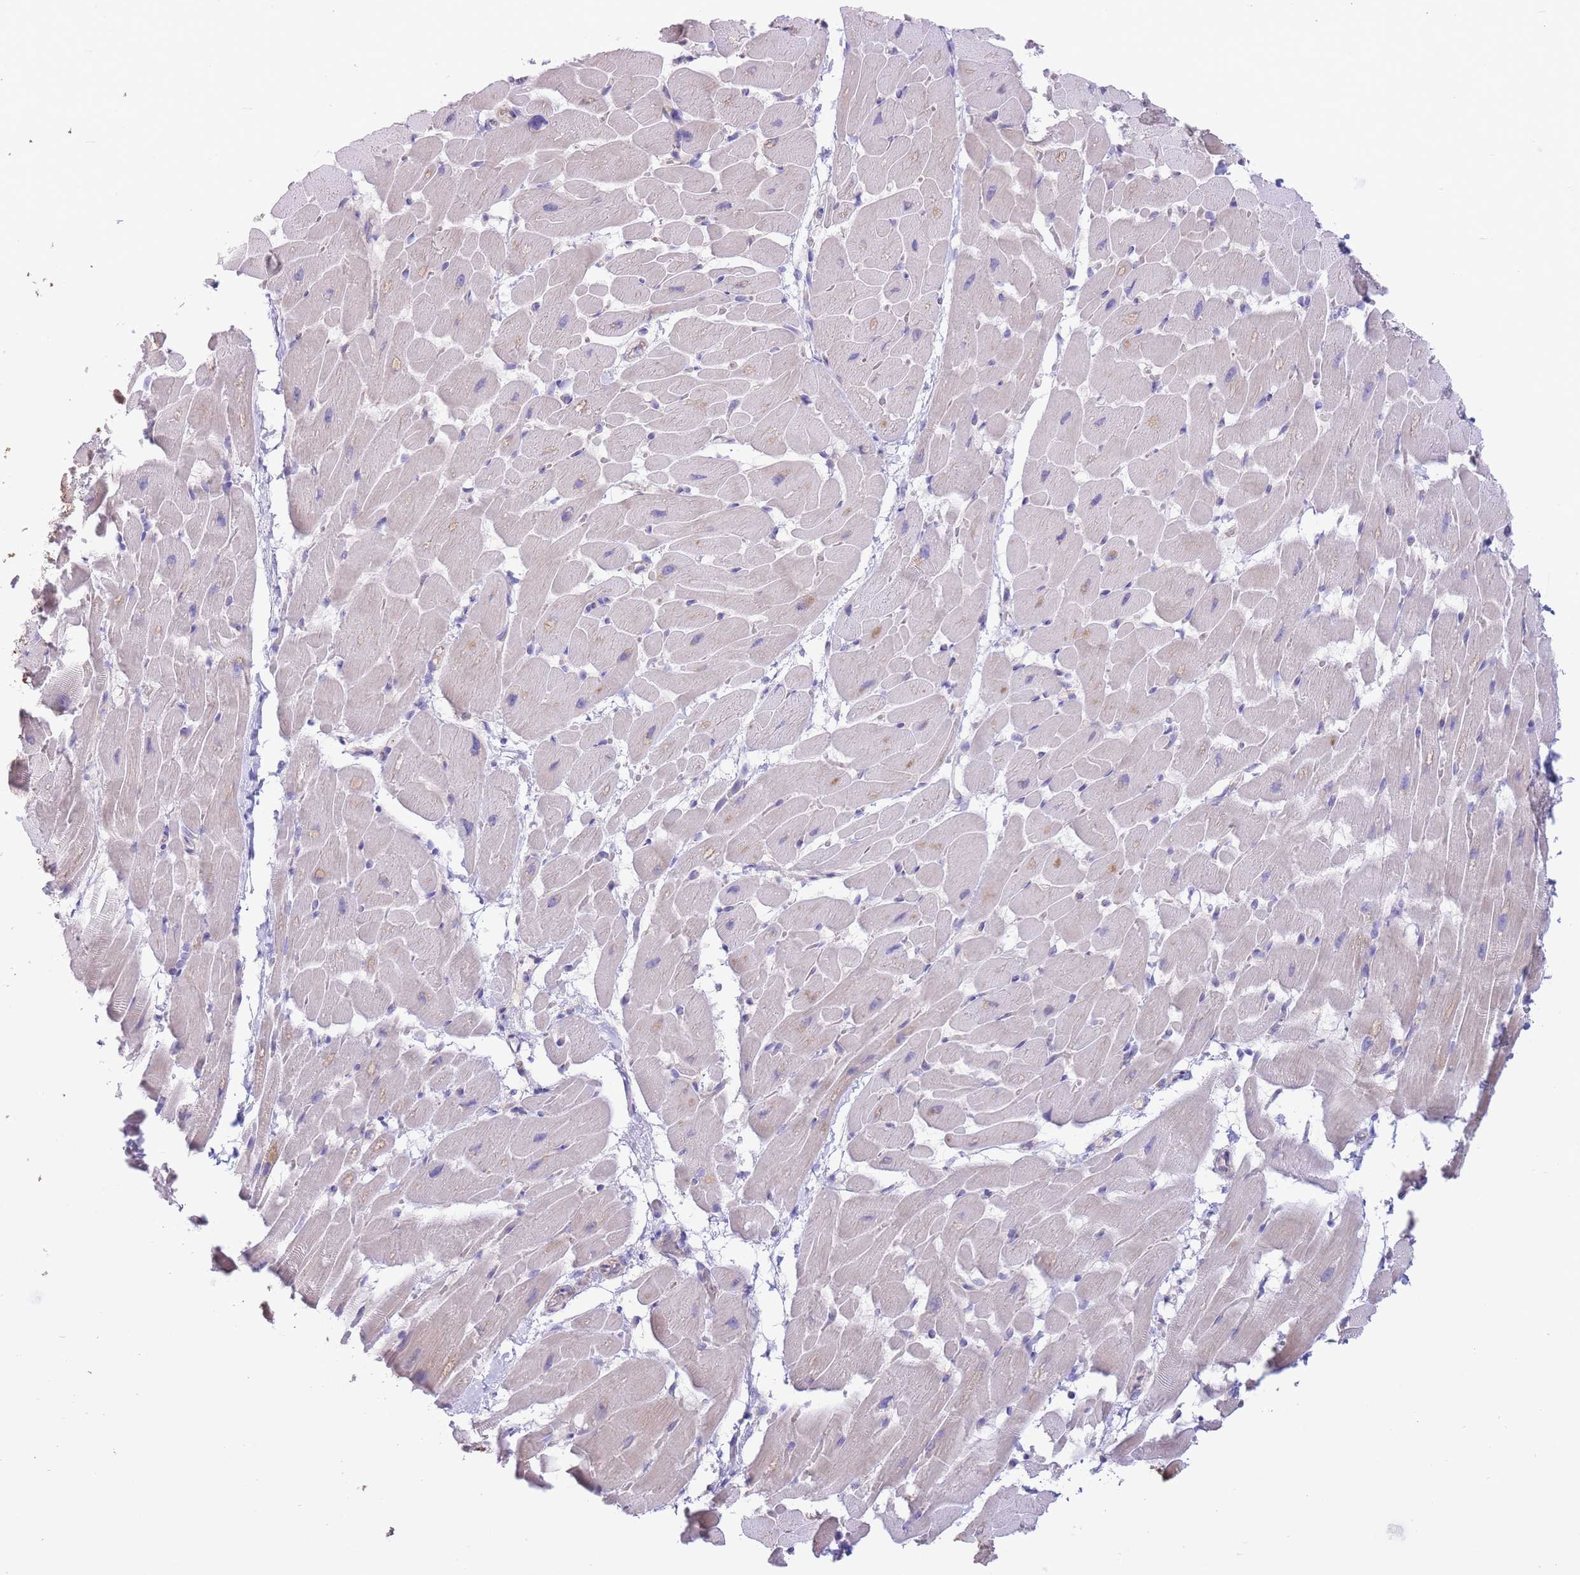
{"staining": {"intensity": "weak", "quantity": "<25%", "location": "cytoplasmic/membranous"}, "tissue": "heart muscle", "cell_type": "Cardiomyocytes", "image_type": "normal", "snomed": [{"axis": "morphology", "description": "Normal tissue, NOS"}, {"axis": "topography", "description": "Heart"}], "caption": "A high-resolution histopathology image shows immunohistochemistry staining of unremarkable heart muscle, which displays no significant staining in cardiomyocytes. (DAB (3,3'-diaminobenzidine) IHC with hematoxylin counter stain).", "gene": "ALS2CL", "patient": {"sex": "male", "age": 37}}